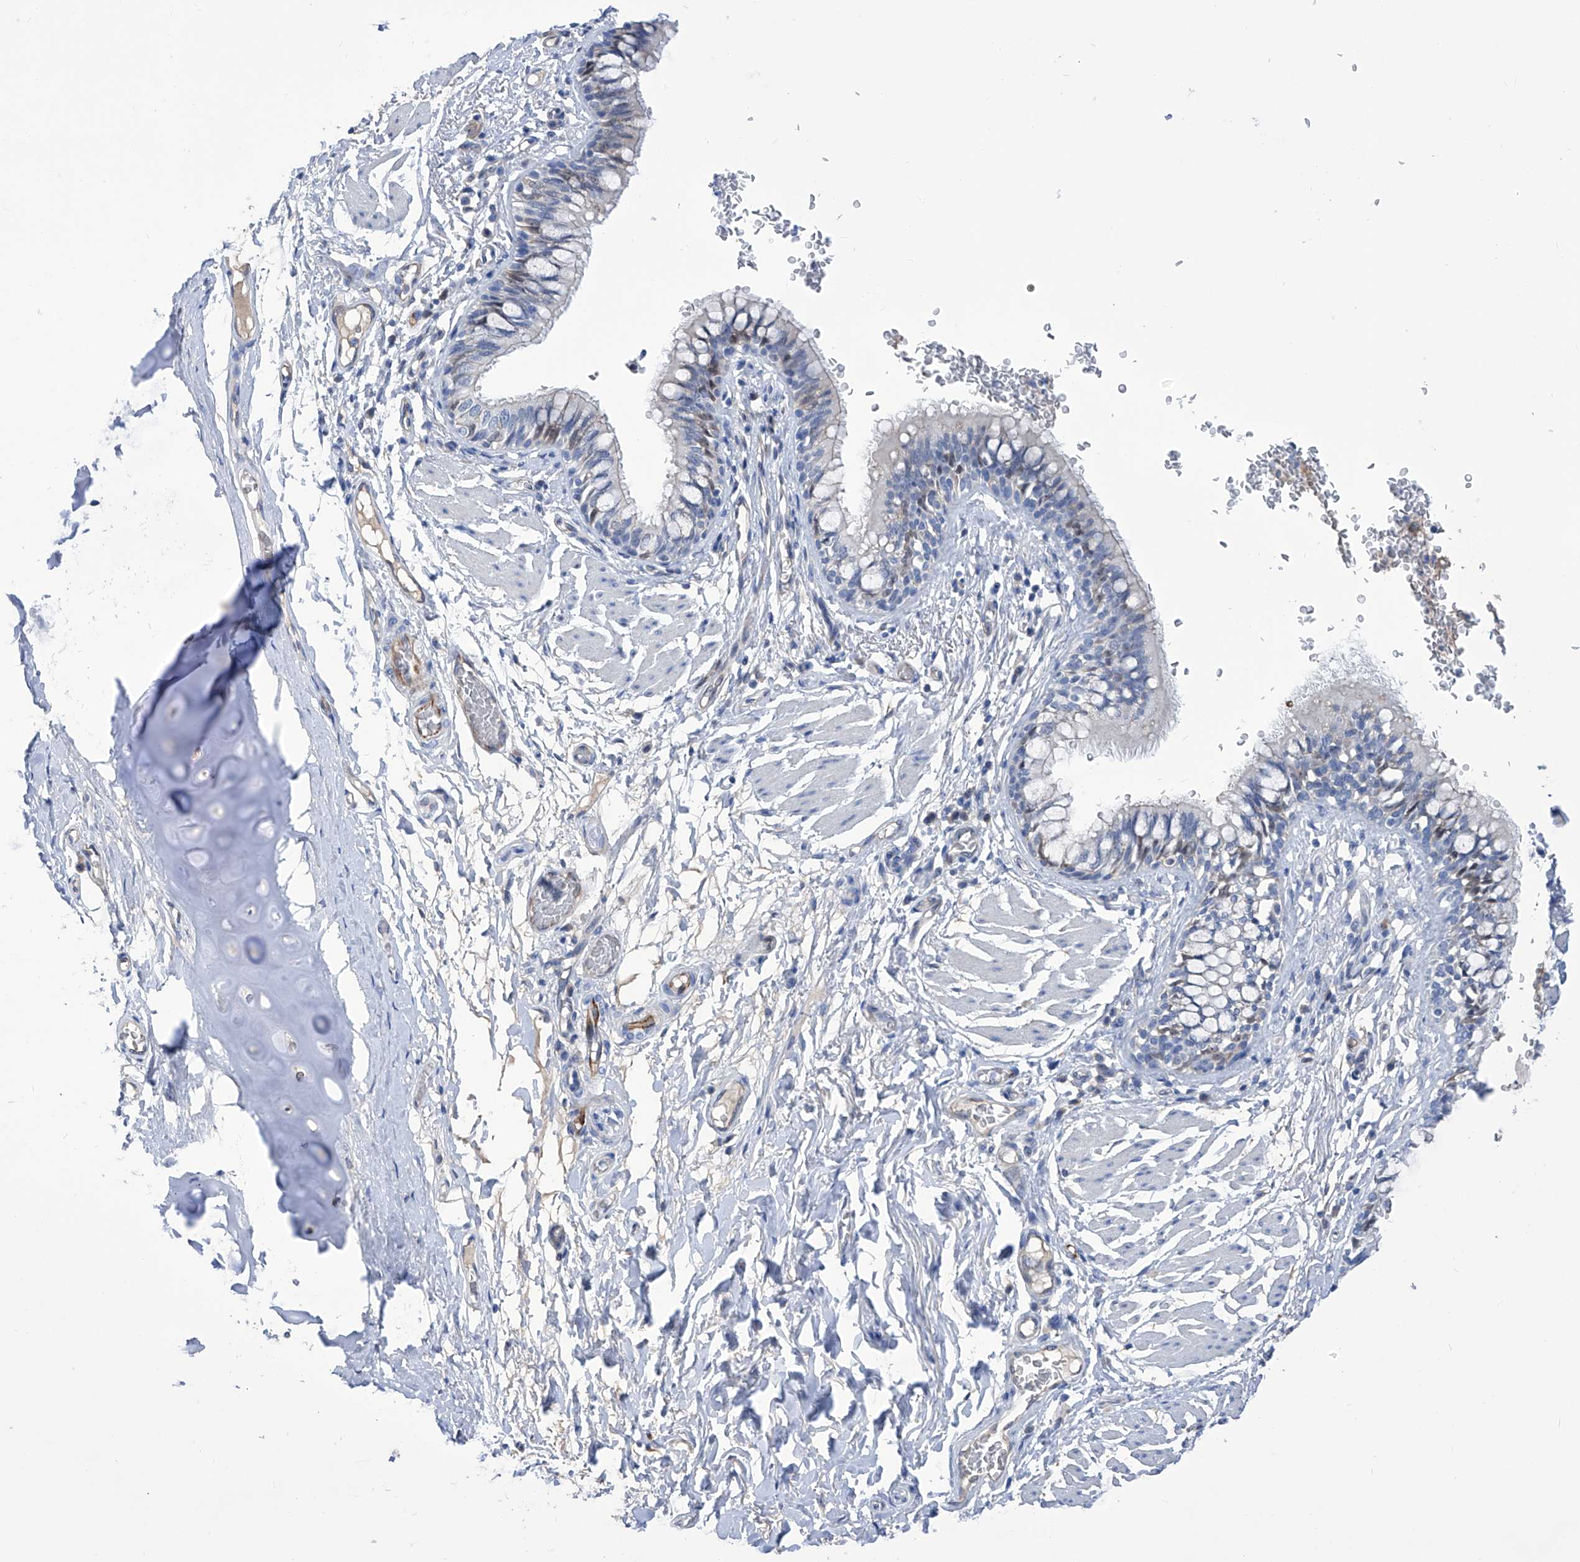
{"staining": {"intensity": "weak", "quantity": "<25%", "location": "nuclear"}, "tissue": "bronchus", "cell_type": "Respiratory epithelial cells", "image_type": "normal", "snomed": [{"axis": "morphology", "description": "Normal tissue, NOS"}, {"axis": "topography", "description": "Cartilage tissue"}, {"axis": "topography", "description": "Bronchus"}], "caption": "Histopathology image shows no significant protein expression in respiratory epithelial cells of benign bronchus.", "gene": "PGM3", "patient": {"sex": "female", "age": 36}}